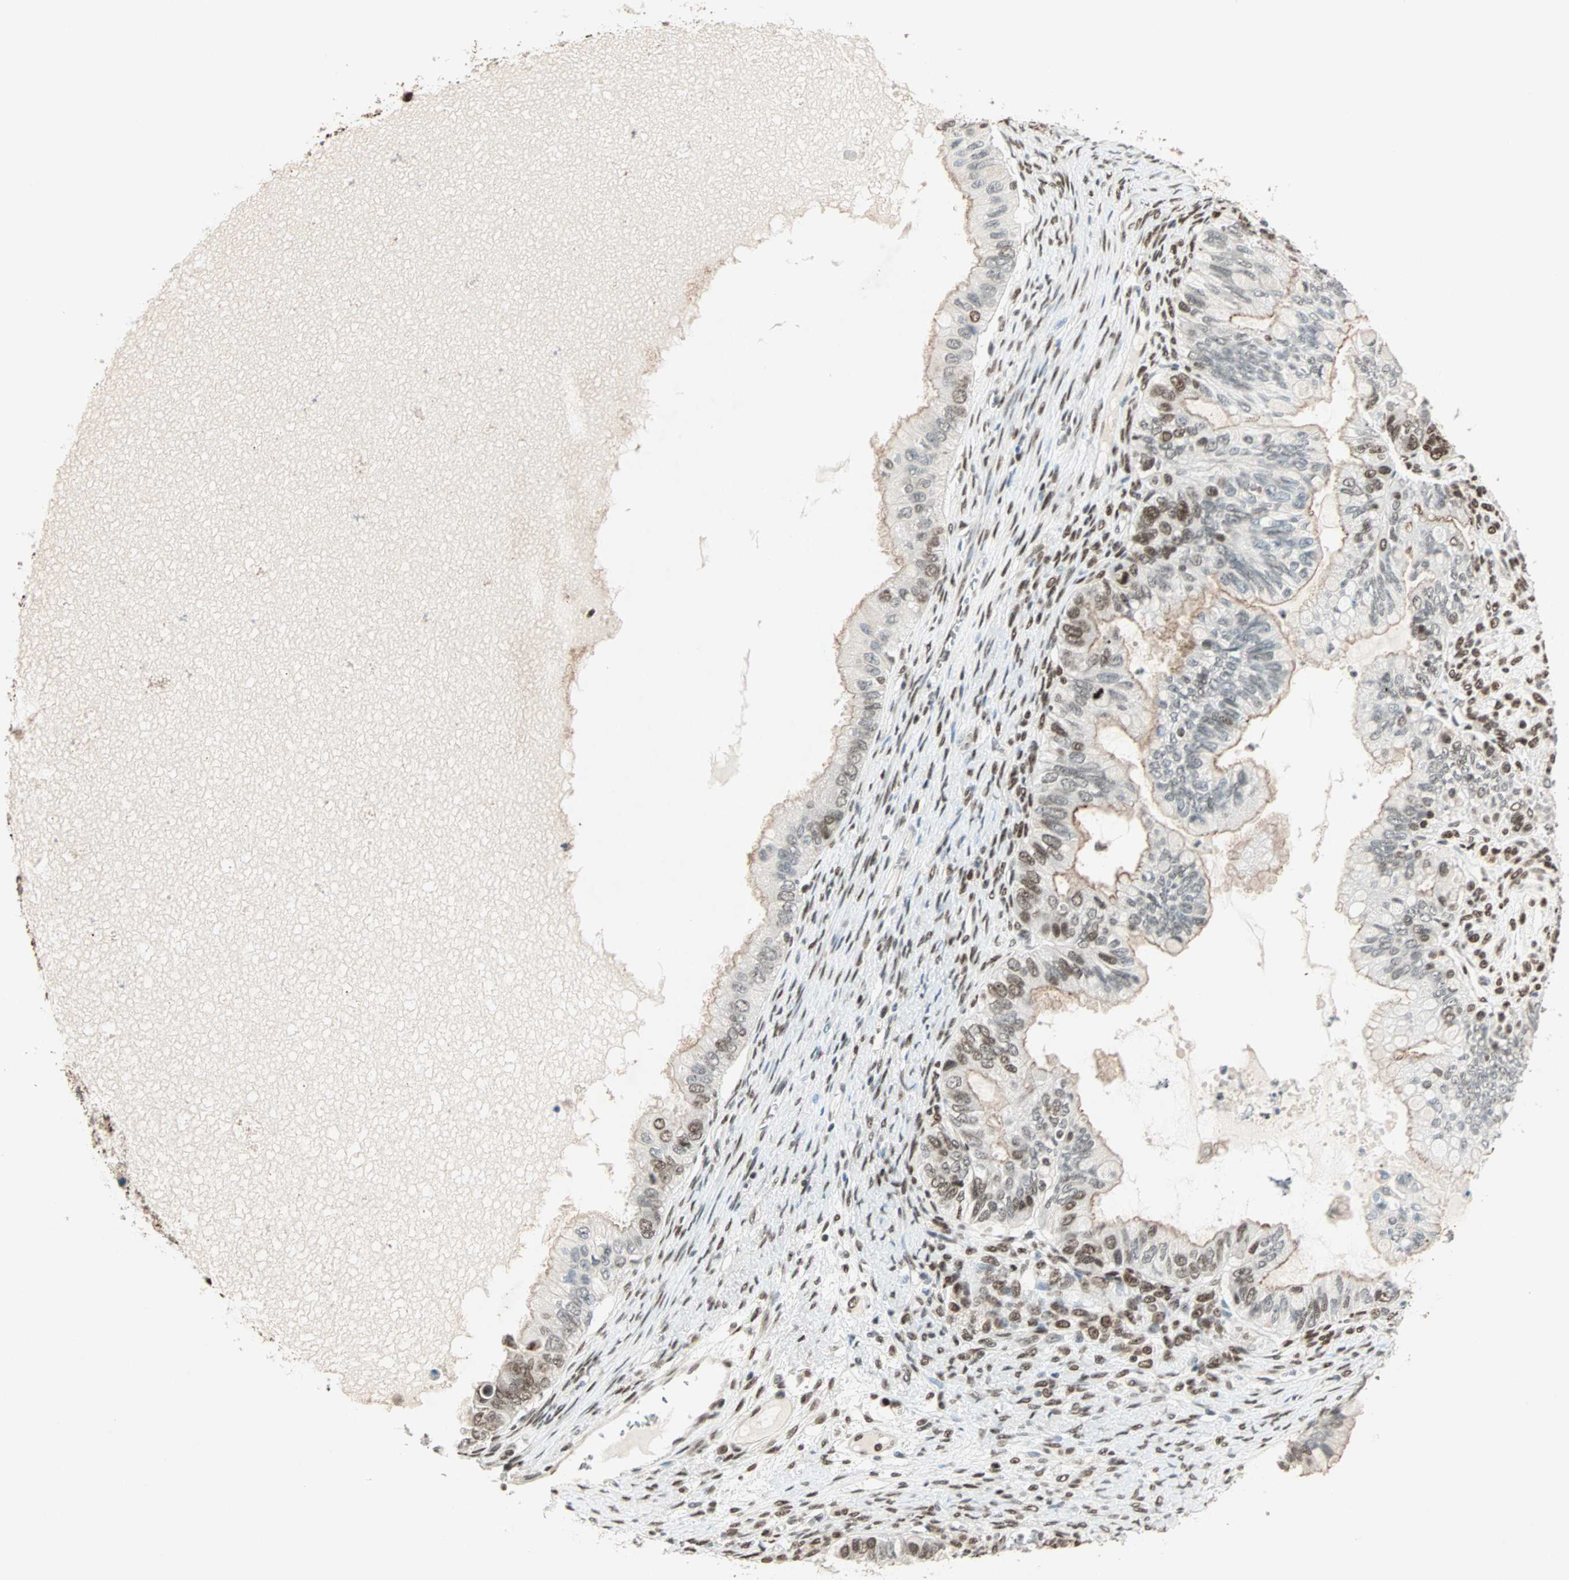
{"staining": {"intensity": "moderate", "quantity": "25%-75%", "location": "nuclear"}, "tissue": "ovarian cancer", "cell_type": "Tumor cells", "image_type": "cancer", "snomed": [{"axis": "morphology", "description": "Cystadenocarcinoma, mucinous, NOS"}, {"axis": "topography", "description": "Ovary"}], "caption": "Immunohistochemistry (IHC) image of neoplastic tissue: ovarian cancer (mucinous cystadenocarcinoma) stained using immunohistochemistry shows medium levels of moderate protein expression localized specifically in the nuclear of tumor cells, appearing as a nuclear brown color.", "gene": "MDC1", "patient": {"sex": "female", "age": 80}}